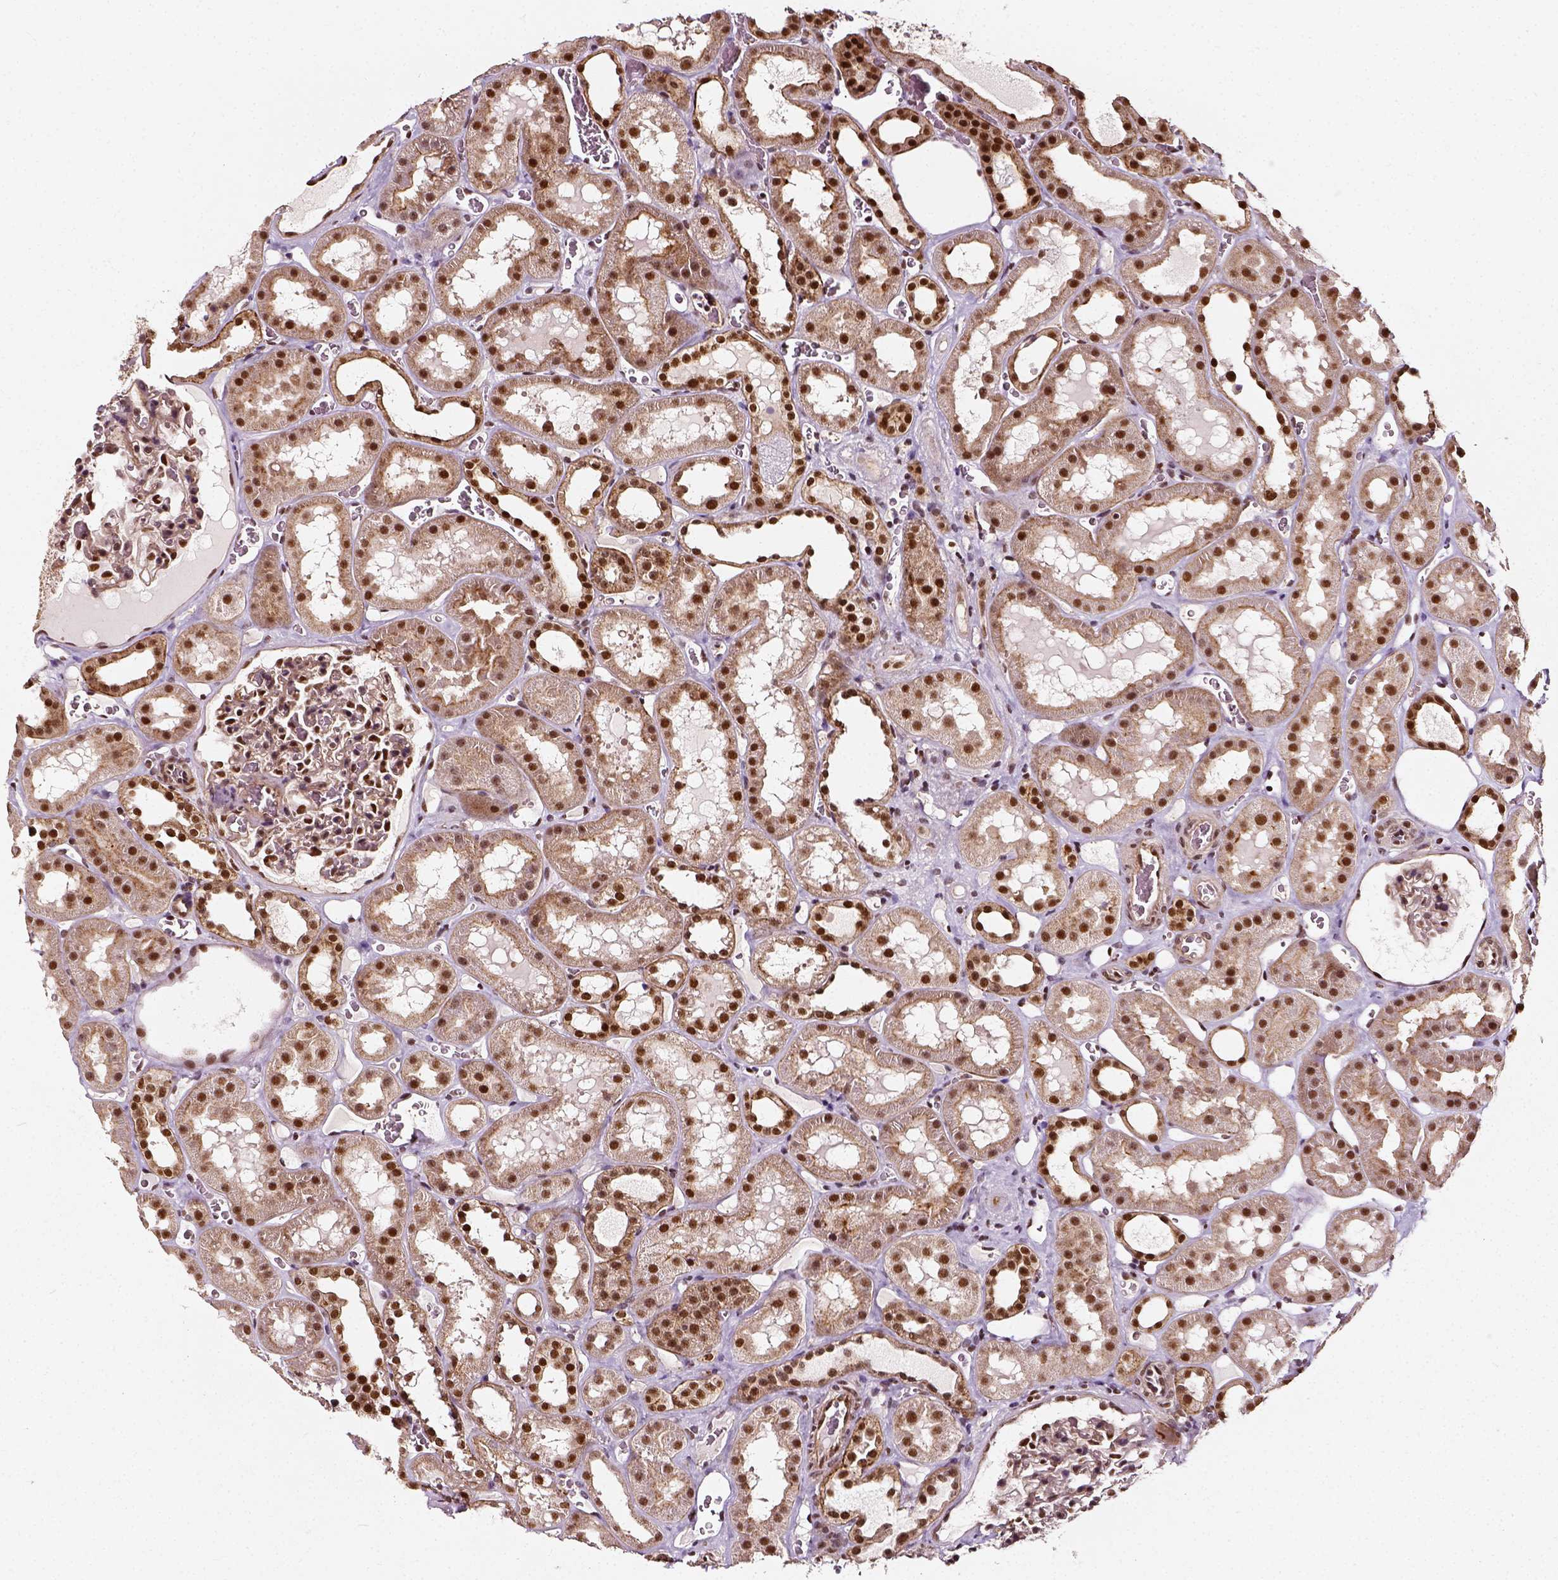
{"staining": {"intensity": "moderate", "quantity": ">75%", "location": "nuclear"}, "tissue": "kidney", "cell_type": "Cells in glomeruli", "image_type": "normal", "snomed": [{"axis": "morphology", "description": "Normal tissue, NOS"}, {"axis": "topography", "description": "Kidney"}], "caption": "DAB (3,3'-diaminobenzidine) immunohistochemical staining of unremarkable human kidney demonstrates moderate nuclear protein positivity in about >75% of cells in glomeruli.", "gene": "NACC1", "patient": {"sex": "female", "age": 41}}